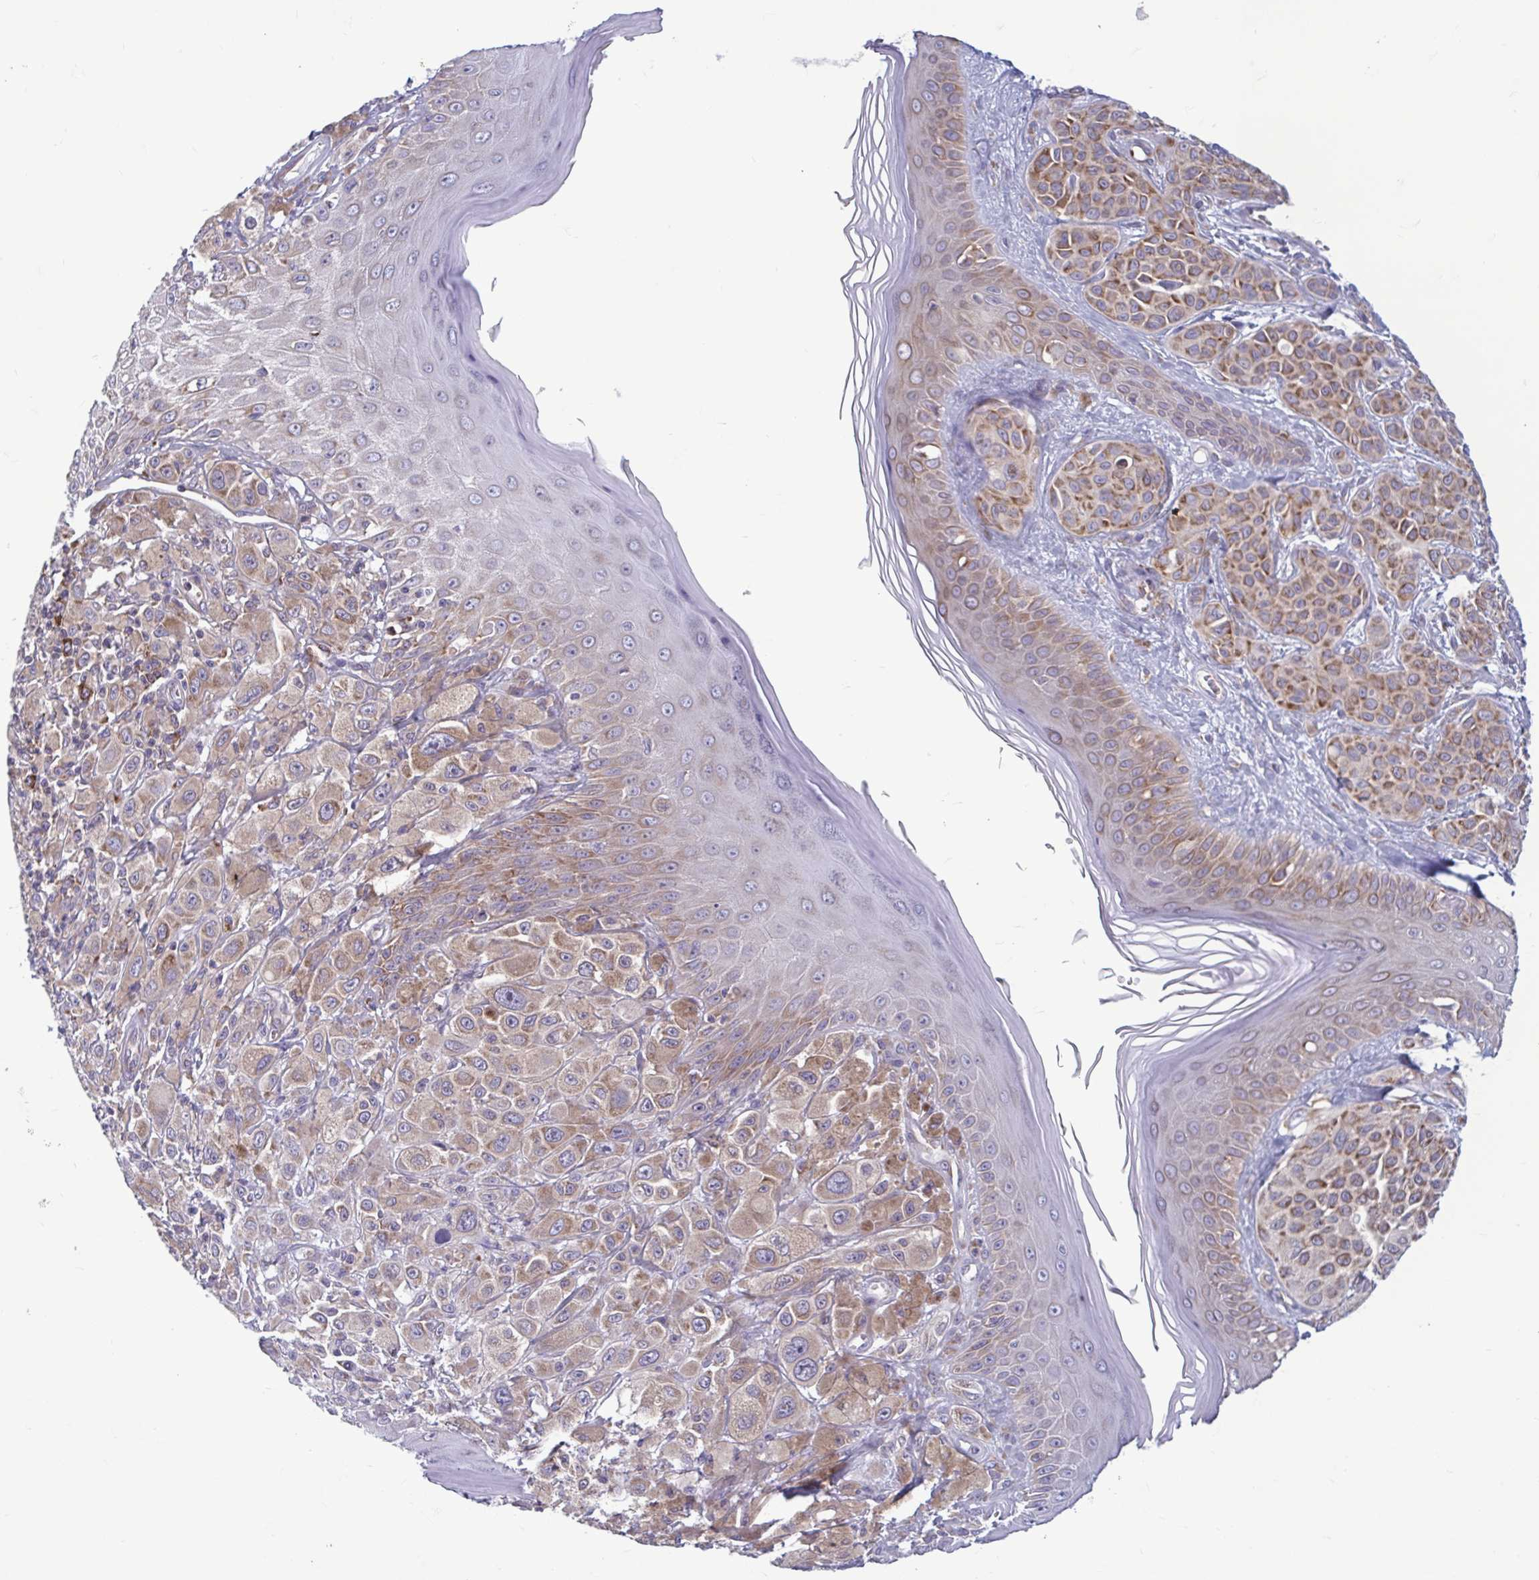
{"staining": {"intensity": "moderate", "quantity": "25%-75%", "location": "cytoplasmic/membranous"}, "tissue": "melanoma", "cell_type": "Tumor cells", "image_type": "cancer", "snomed": [{"axis": "morphology", "description": "Malignant melanoma, NOS"}, {"axis": "topography", "description": "Skin"}], "caption": "Brown immunohistochemical staining in human melanoma displays moderate cytoplasmic/membranous positivity in approximately 25%-75% of tumor cells.", "gene": "RPS16", "patient": {"sex": "male", "age": 67}}